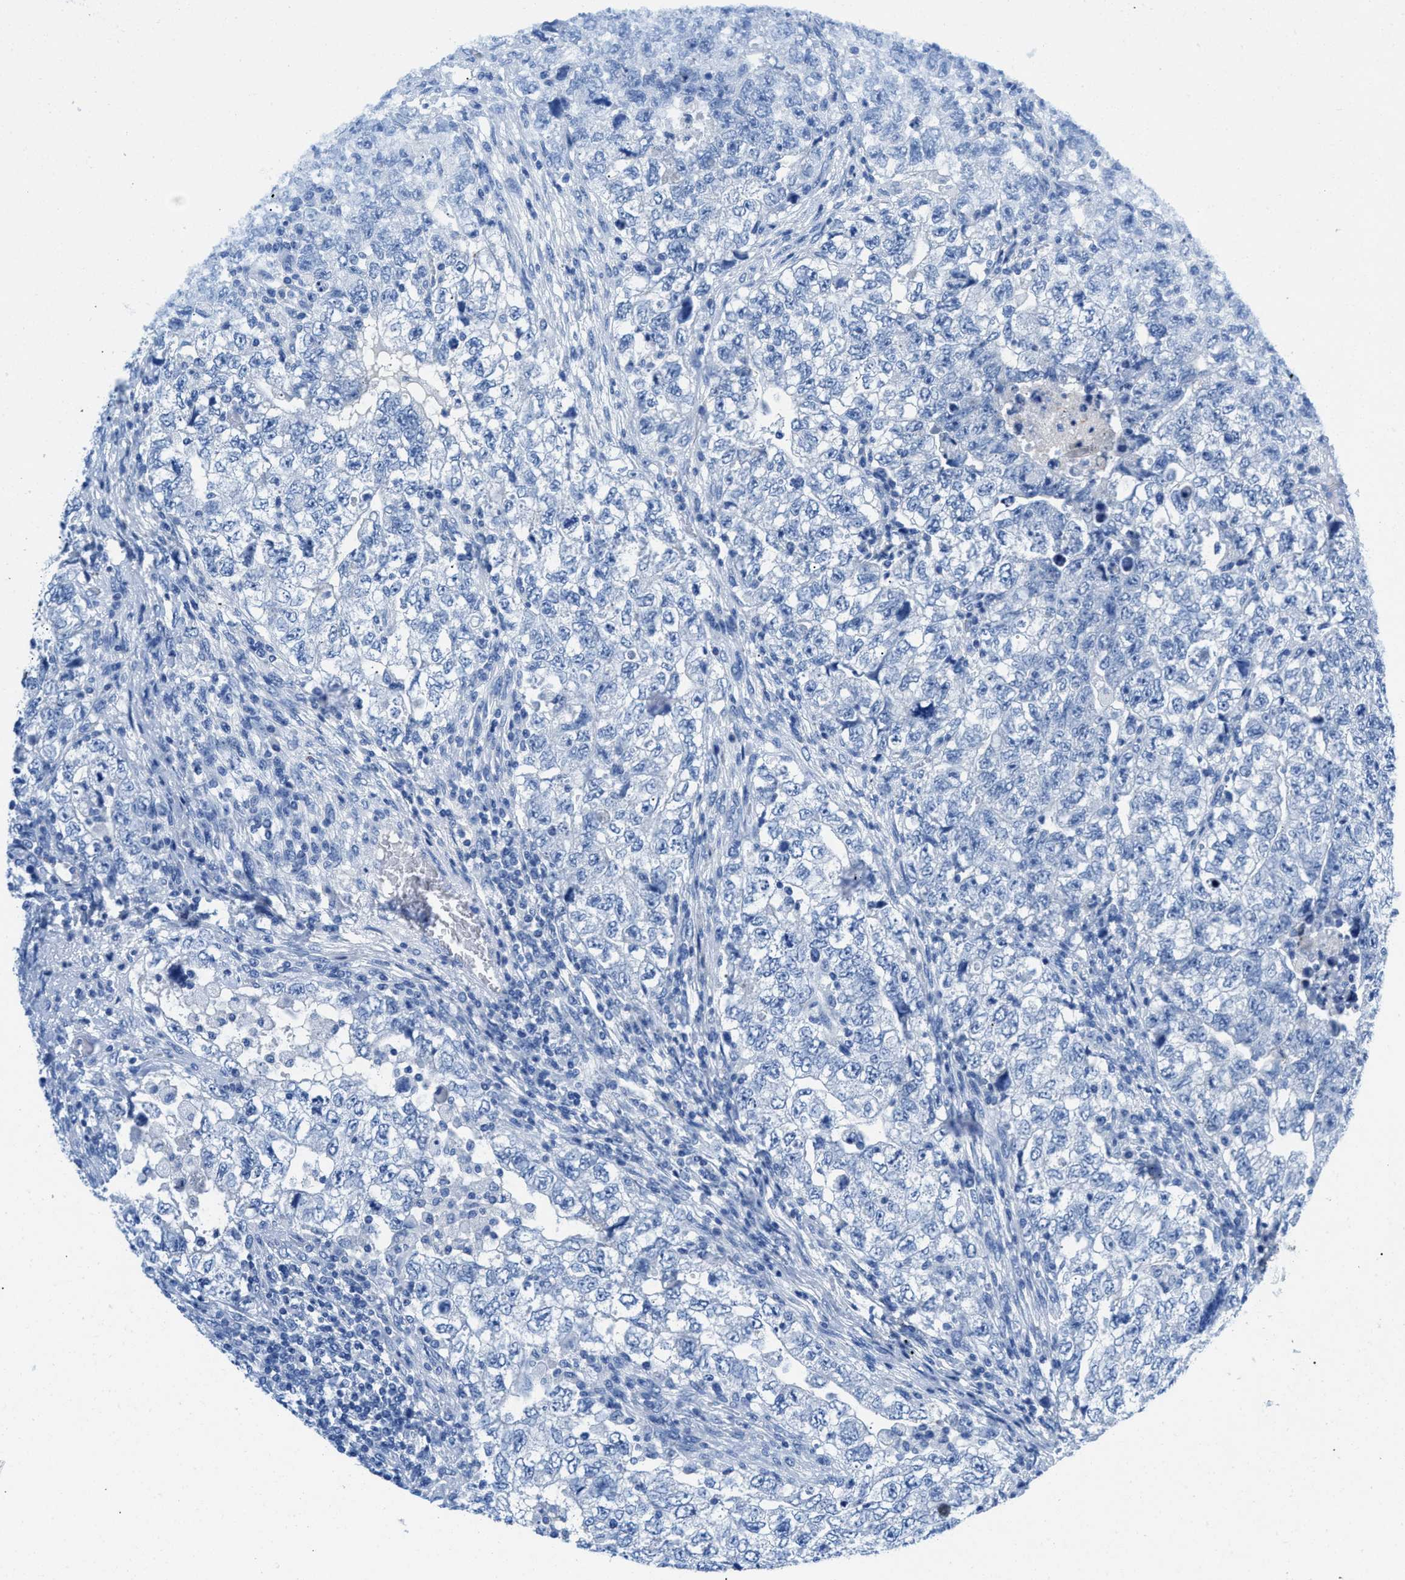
{"staining": {"intensity": "negative", "quantity": "none", "location": "none"}, "tissue": "testis cancer", "cell_type": "Tumor cells", "image_type": "cancer", "snomed": [{"axis": "morphology", "description": "Carcinoma, Embryonal, NOS"}, {"axis": "topography", "description": "Testis"}], "caption": "Immunohistochemical staining of human testis cancer displays no significant expression in tumor cells.", "gene": "SLC10A6", "patient": {"sex": "male", "age": 36}}